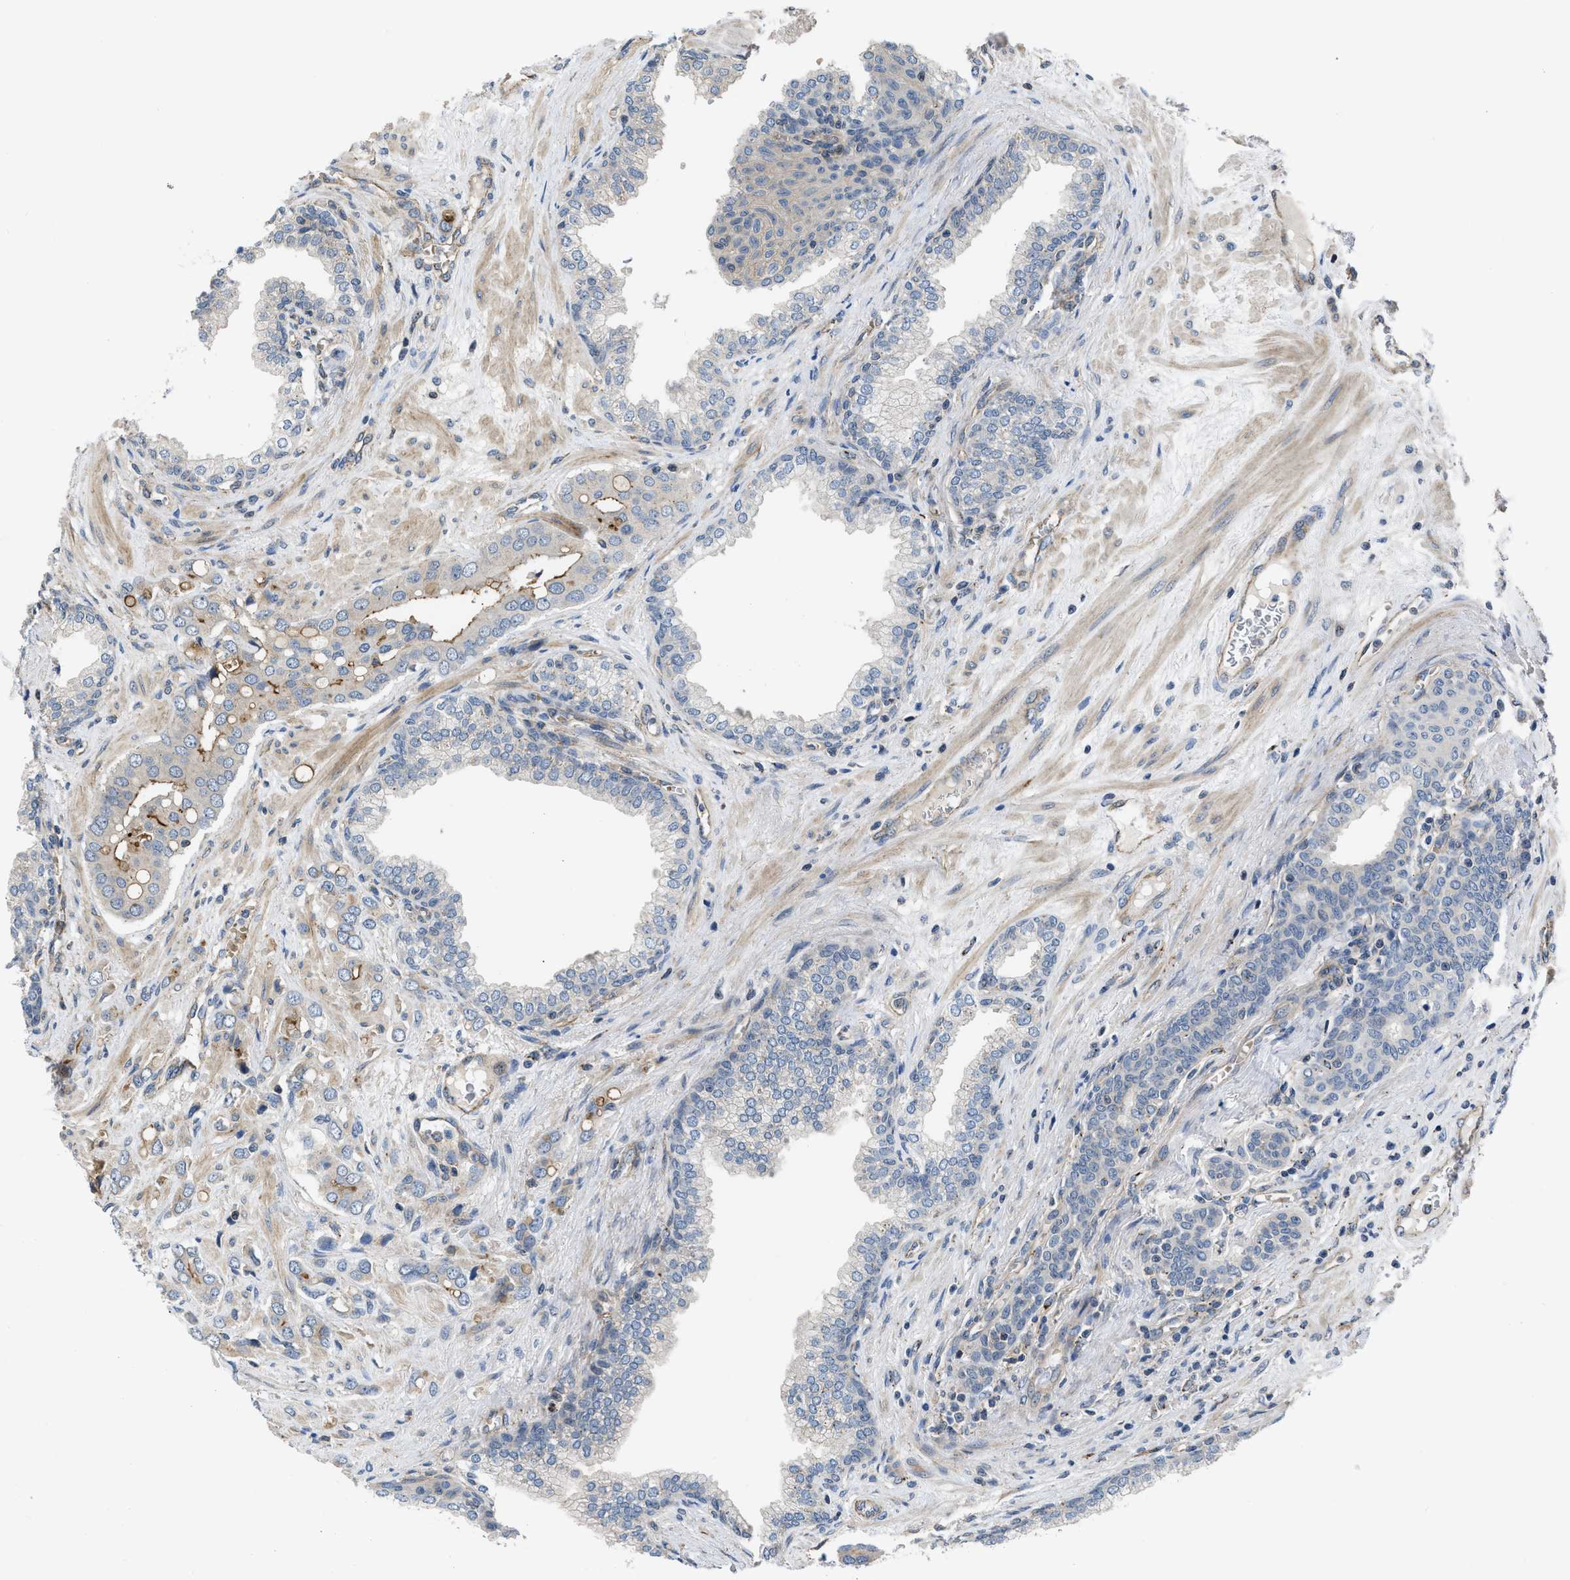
{"staining": {"intensity": "negative", "quantity": "none", "location": "none"}, "tissue": "prostate cancer", "cell_type": "Tumor cells", "image_type": "cancer", "snomed": [{"axis": "morphology", "description": "Adenocarcinoma, High grade"}, {"axis": "topography", "description": "Prostate"}], "caption": "This is a histopathology image of immunohistochemistry staining of prostate cancer, which shows no positivity in tumor cells.", "gene": "GPATCH2L", "patient": {"sex": "male", "age": 52}}